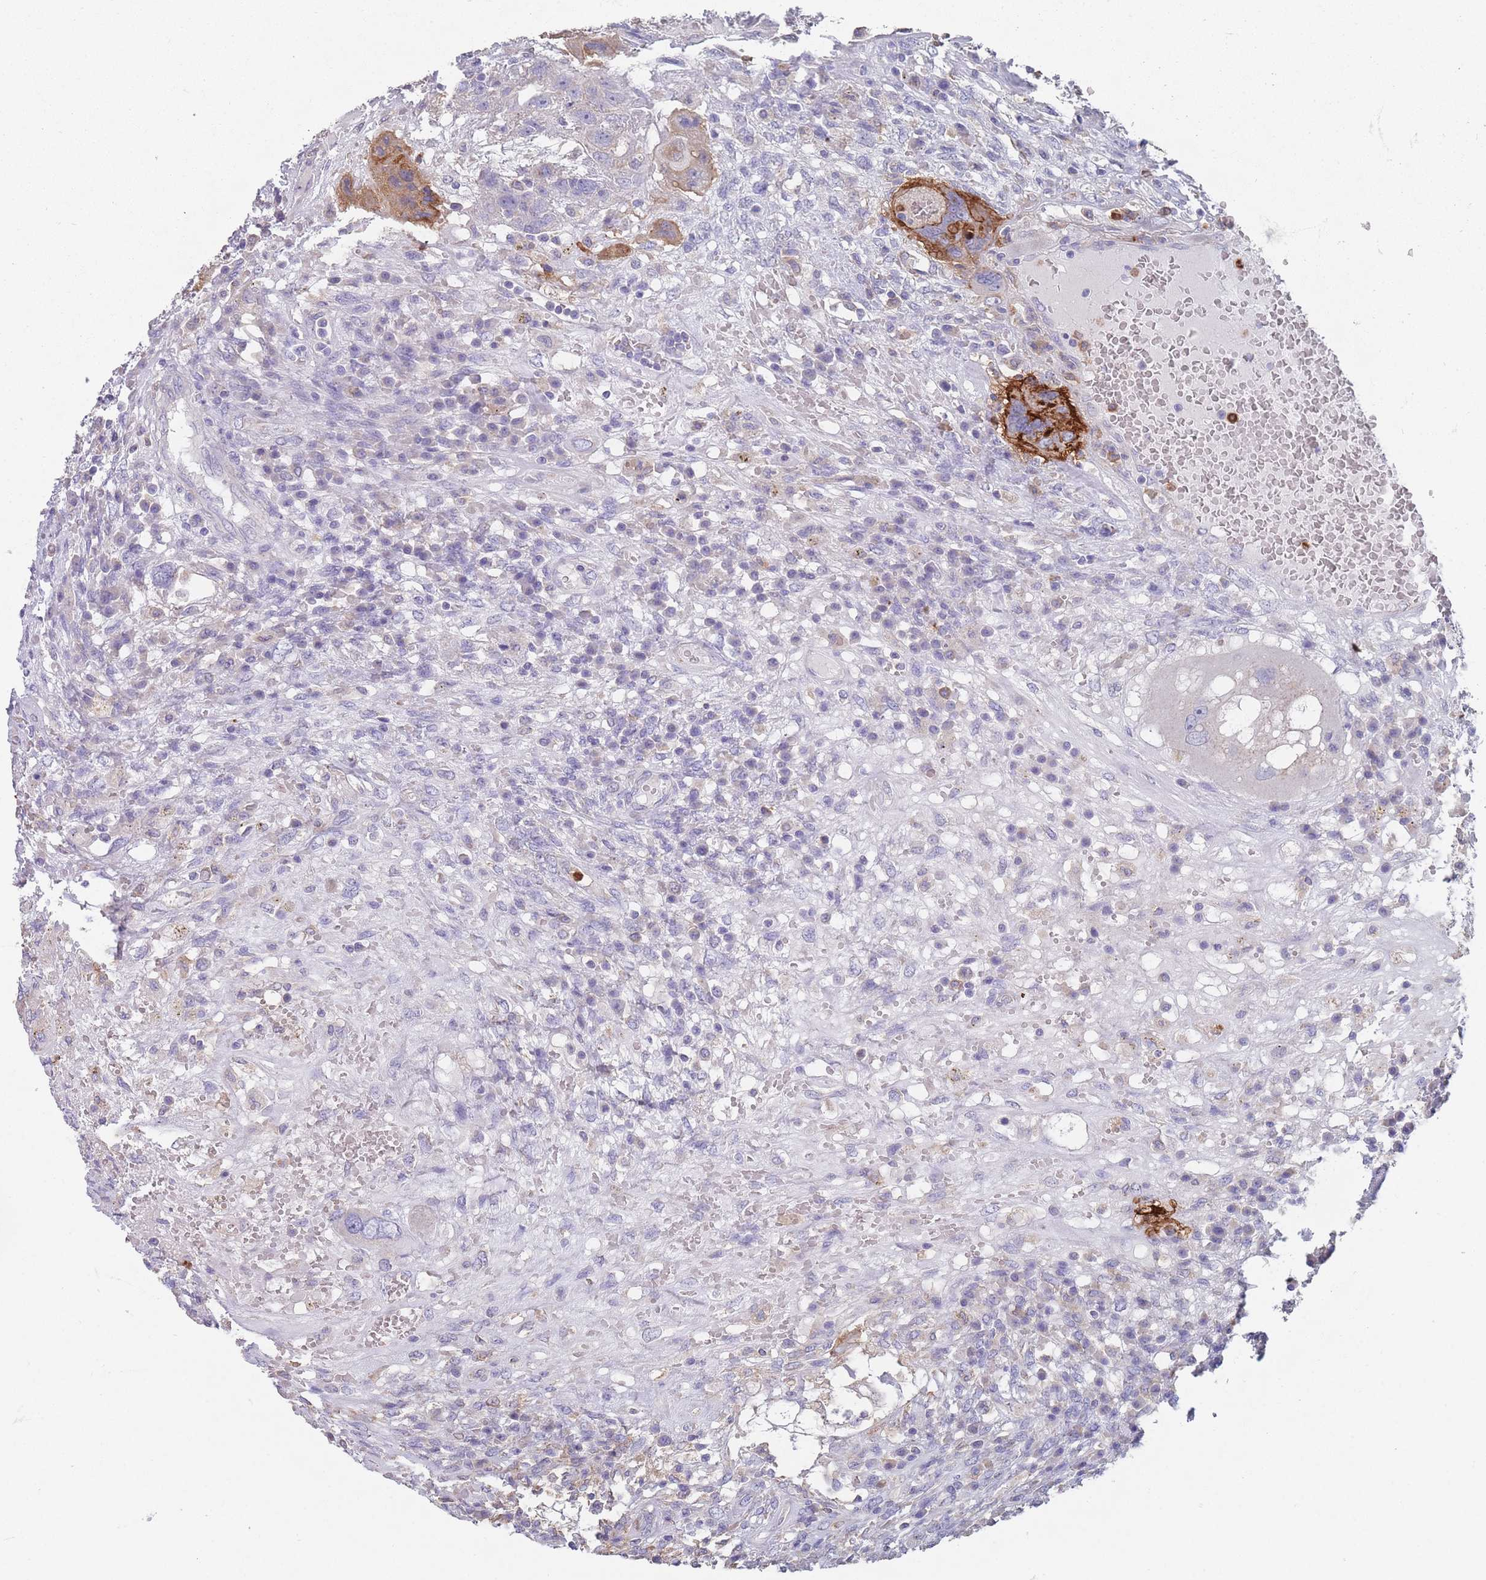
{"staining": {"intensity": "strong", "quantity": "<25%", "location": "cytoplasmic/membranous"}, "tissue": "testis cancer", "cell_type": "Tumor cells", "image_type": "cancer", "snomed": [{"axis": "morphology", "description": "Carcinoma, Embryonal, NOS"}, {"axis": "topography", "description": "Testis"}], "caption": "Brown immunohistochemical staining in testis cancer displays strong cytoplasmic/membranous expression in about <25% of tumor cells.", "gene": "CLEC12A", "patient": {"sex": "male", "age": 26}}